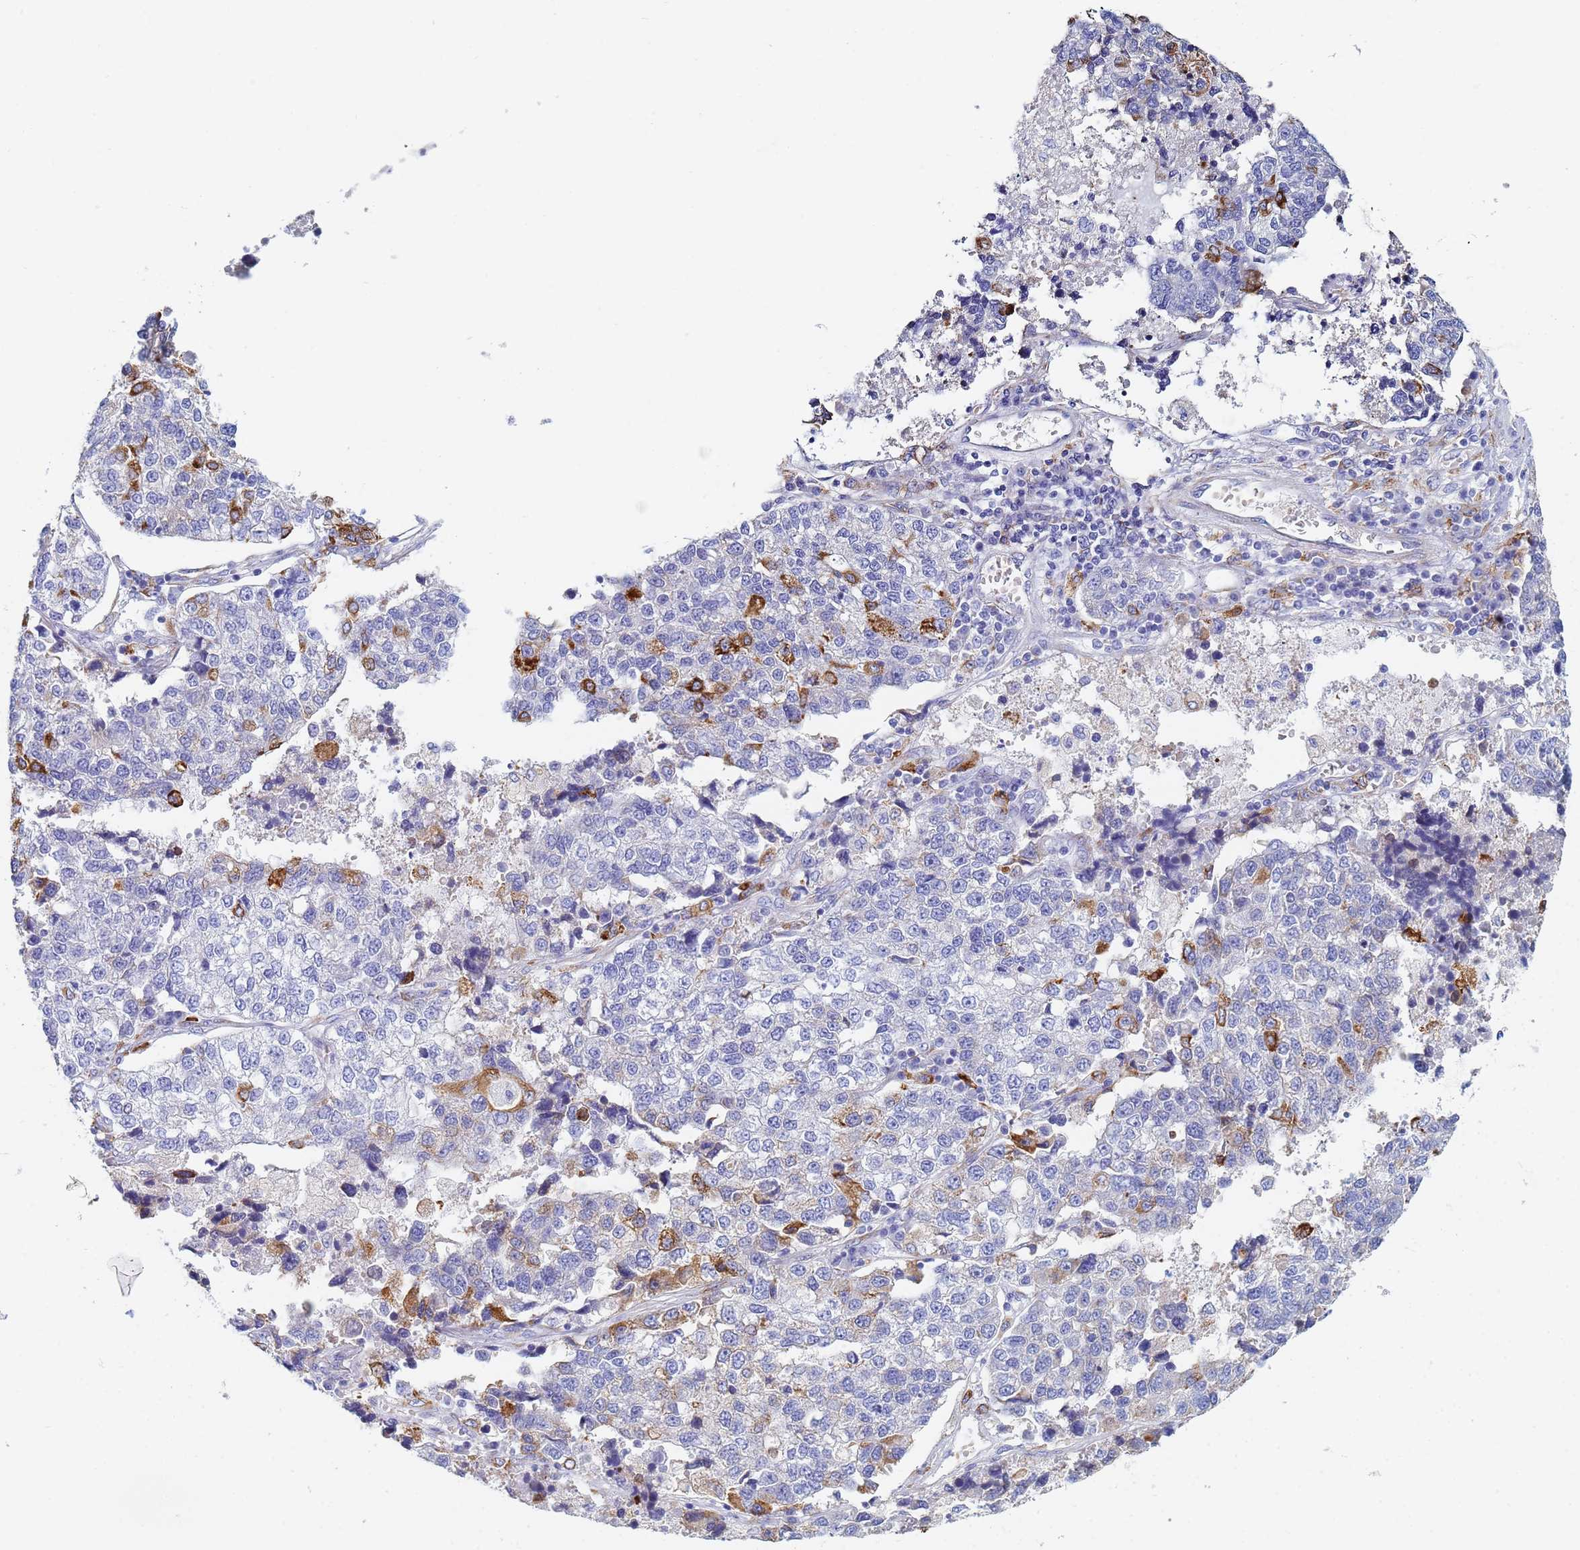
{"staining": {"intensity": "moderate", "quantity": "<25%", "location": "cytoplasmic/membranous"}, "tissue": "lung cancer", "cell_type": "Tumor cells", "image_type": "cancer", "snomed": [{"axis": "morphology", "description": "Adenocarcinoma, NOS"}, {"axis": "topography", "description": "Lung"}], "caption": "Lung cancer tissue exhibits moderate cytoplasmic/membranous staining in approximately <25% of tumor cells", "gene": "GDAP2", "patient": {"sex": "male", "age": 49}}